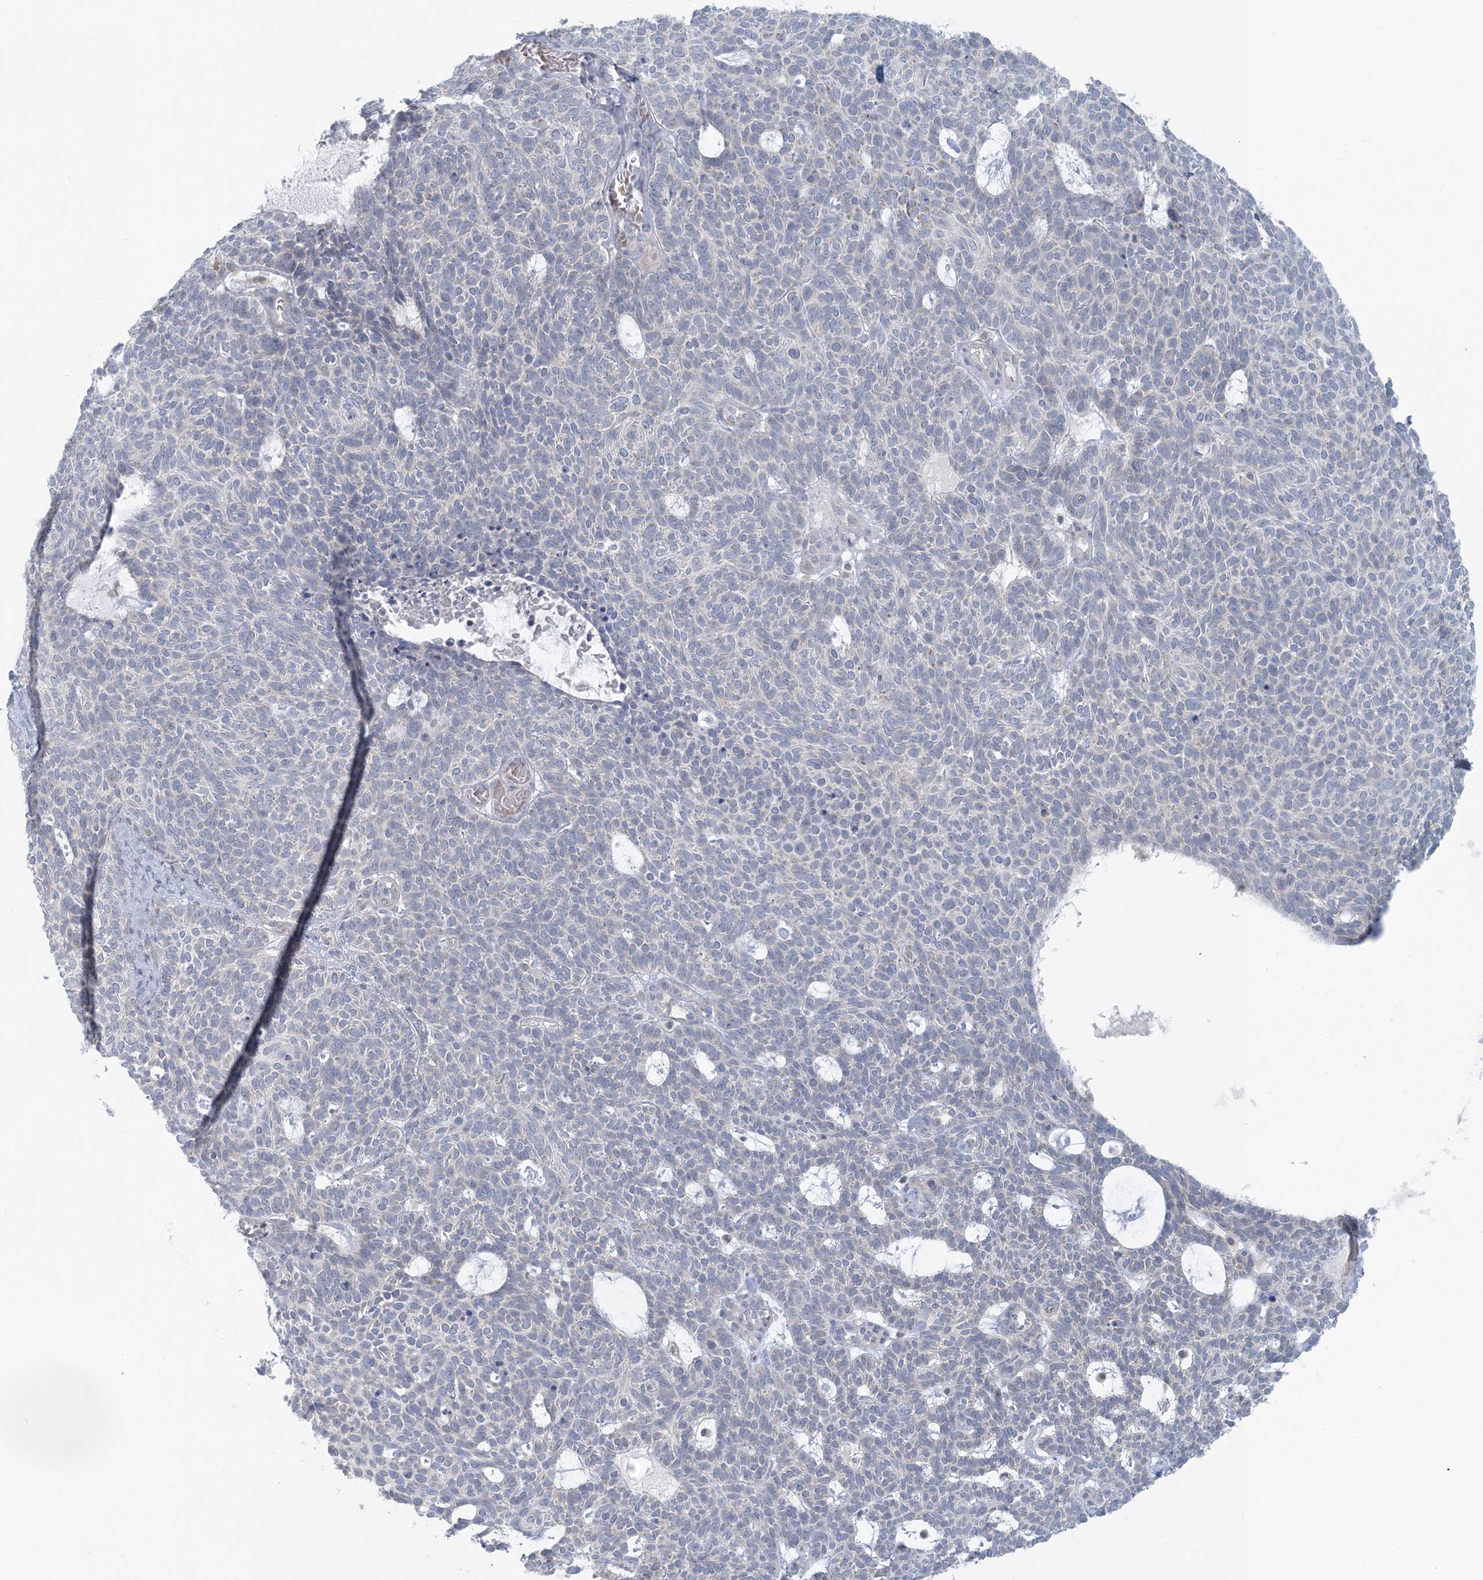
{"staining": {"intensity": "negative", "quantity": "none", "location": "none"}, "tissue": "skin cancer", "cell_type": "Tumor cells", "image_type": "cancer", "snomed": [{"axis": "morphology", "description": "Squamous cell carcinoma, NOS"}, {"axis": "topography", "description": "Skin"}], "caption": "Immunohistochemical staining of human skin cancer (squamous cell carcinoma) displays no significant expression in tumor cells. (DAB immunohistochemistry with hematoxylin counter stain).", "gene": "CTDNEP1", "patient": {"sex": "female", "age": 90}}